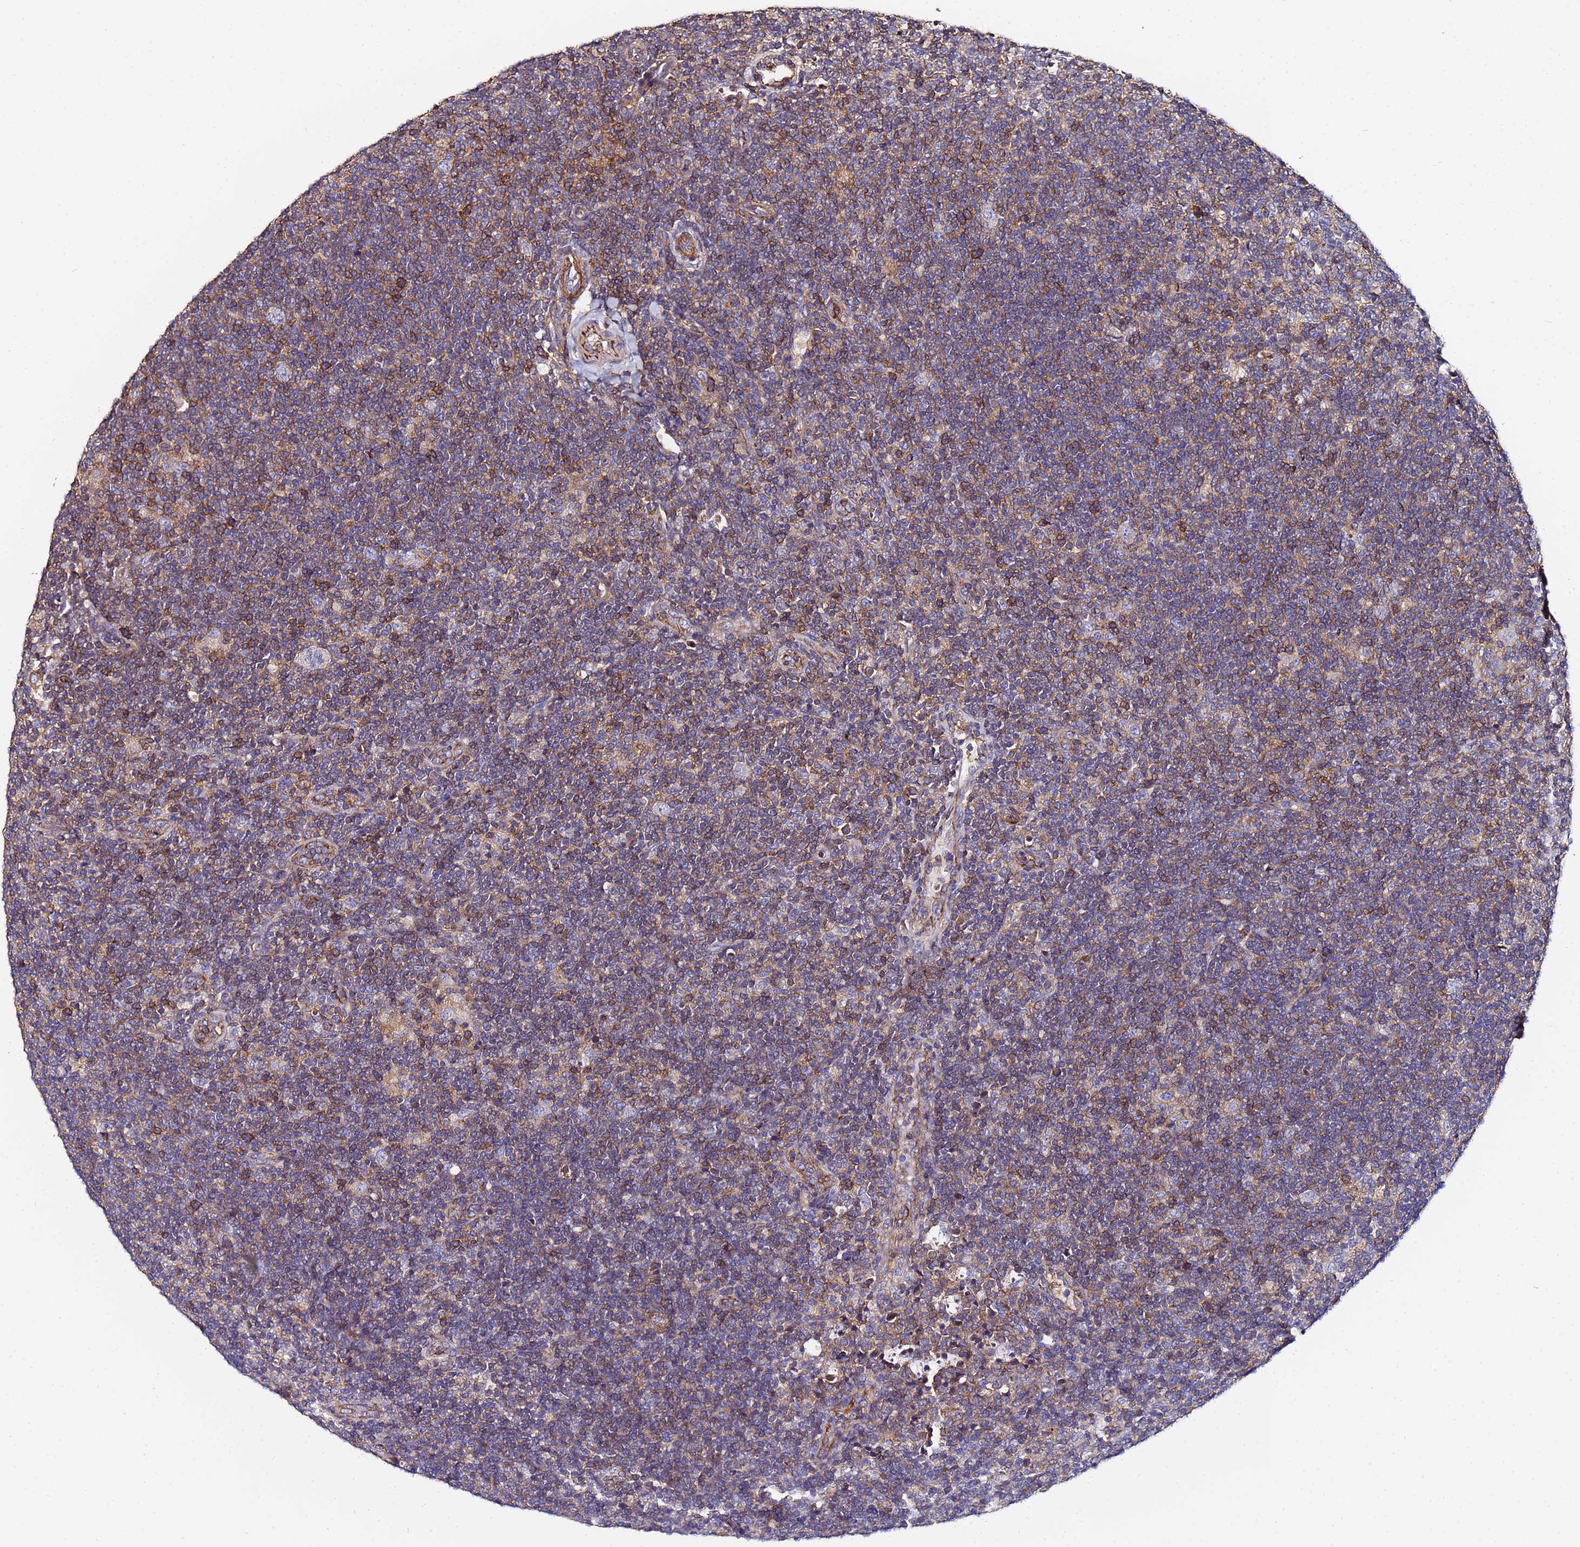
{"staining": {"intensity": "negative", "quantity": "none", "location": "none"}, "tissue": "lymphoma", "cell_type": "Tumor cells", "image_type": "cancer", "snomed": [{"axis": "morphology", "description": "Hodgkin's disease, NOS"}, {"axis": "topography", "description": "Lymph node"}], "caption": "The micrograph reveals no staining of tumor cells in lymphoma.", "gene": "POTEE", "patient": {"sex": "female", "age": 57}}